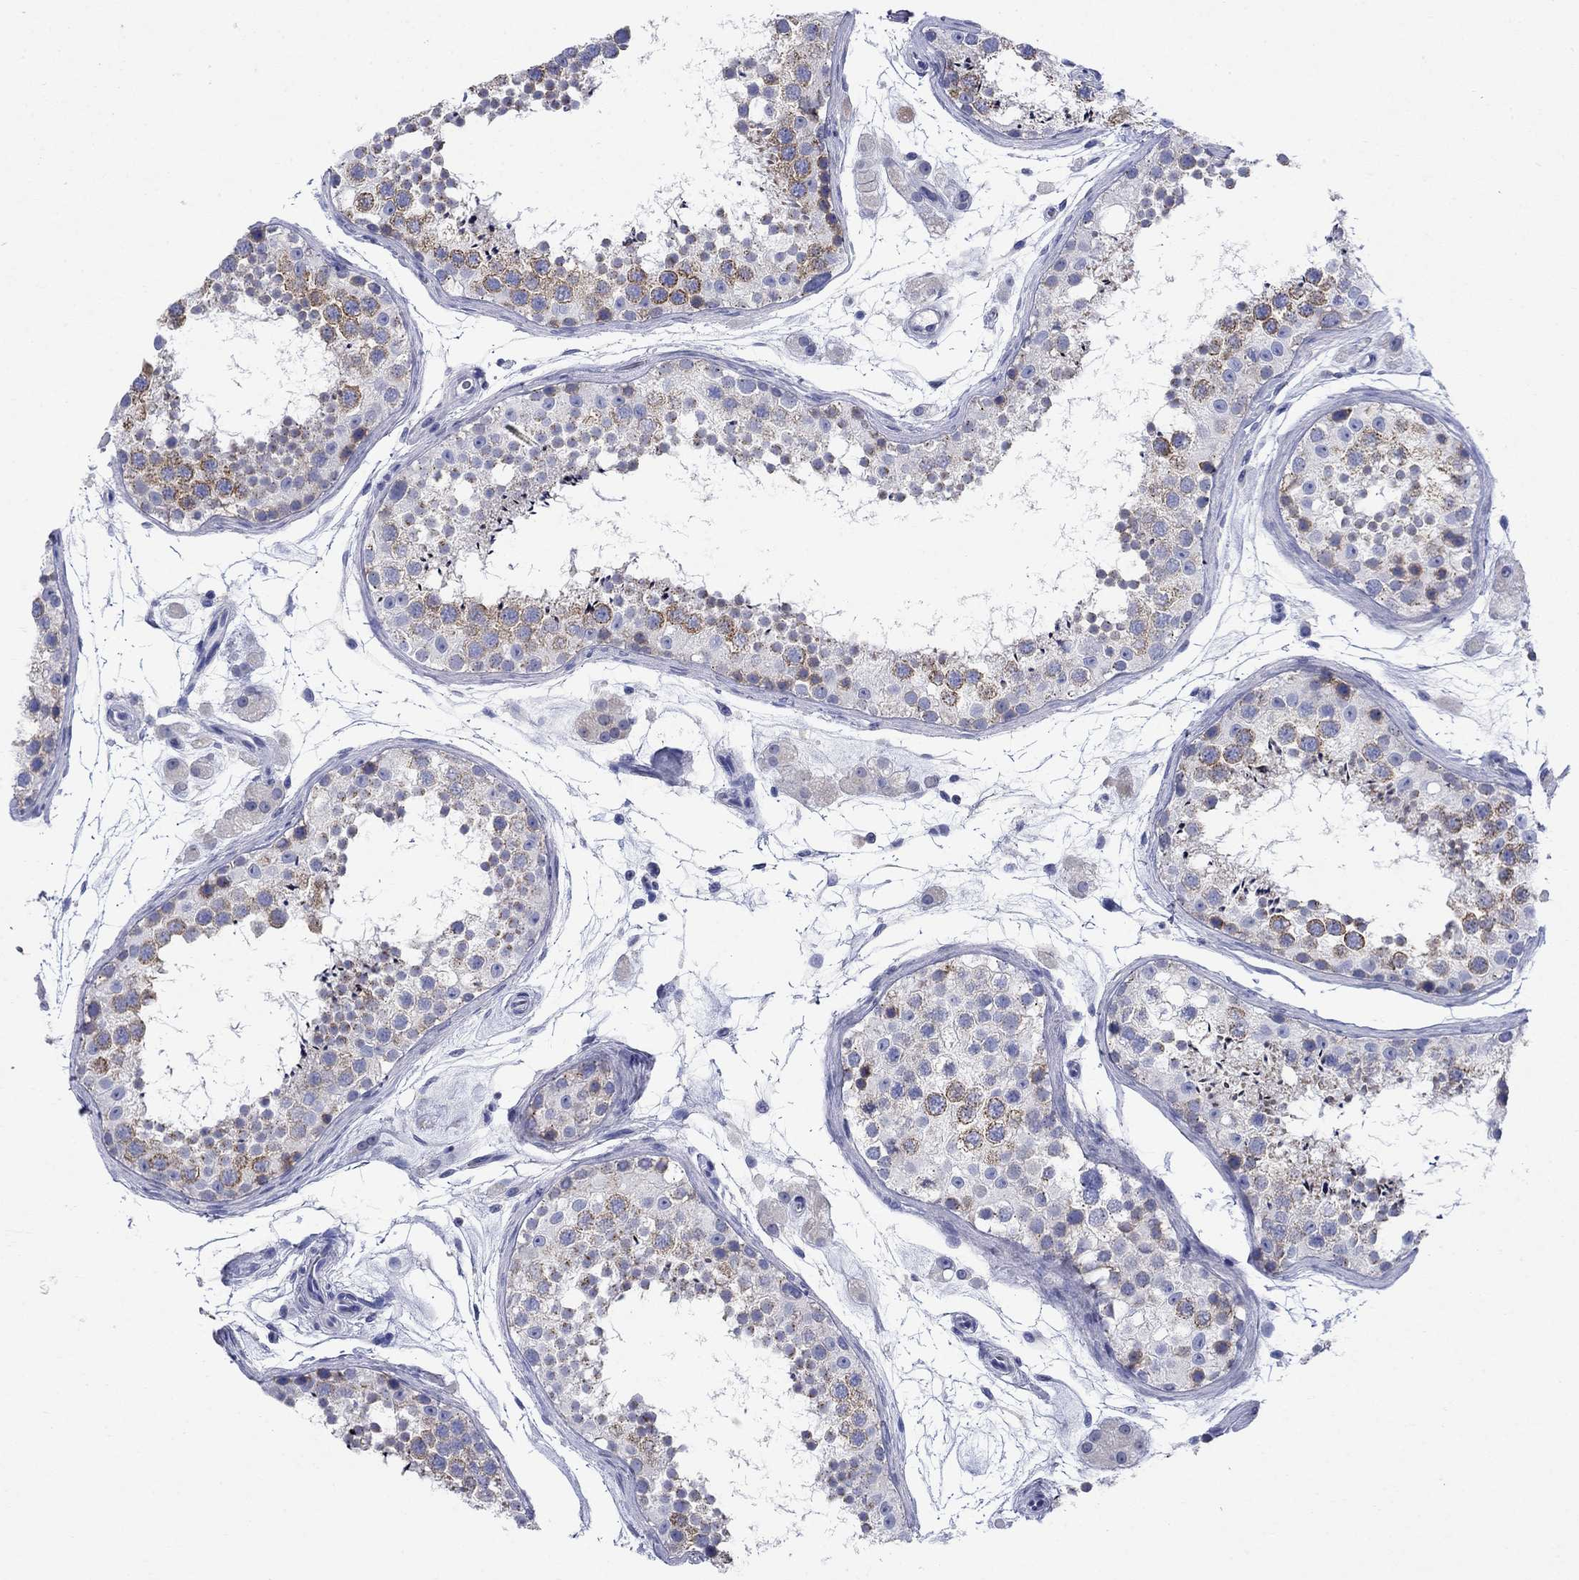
{"staining": {"intensity": "moderate", "quantity": "<25%", "location": "cytoplasmic/membranous"}, "tissue": "testis", "cell_type": "Cells in seminiferous ducts", "image_type": "normal", "snomed": [{"axis": "morphology", "description": "Normal tissue, NOS"}, {"axis": "topography", "description": "Testis"}], "caption": "IHC image of benign human testis stained for a protein (brown), which displays low levels of moderate cytoplasmic/membranous positivity in approximately <25% of cells in seminiferous ducts.", "gene": "SULT2B1", "patient": {"sex": "male", "age": 41}}